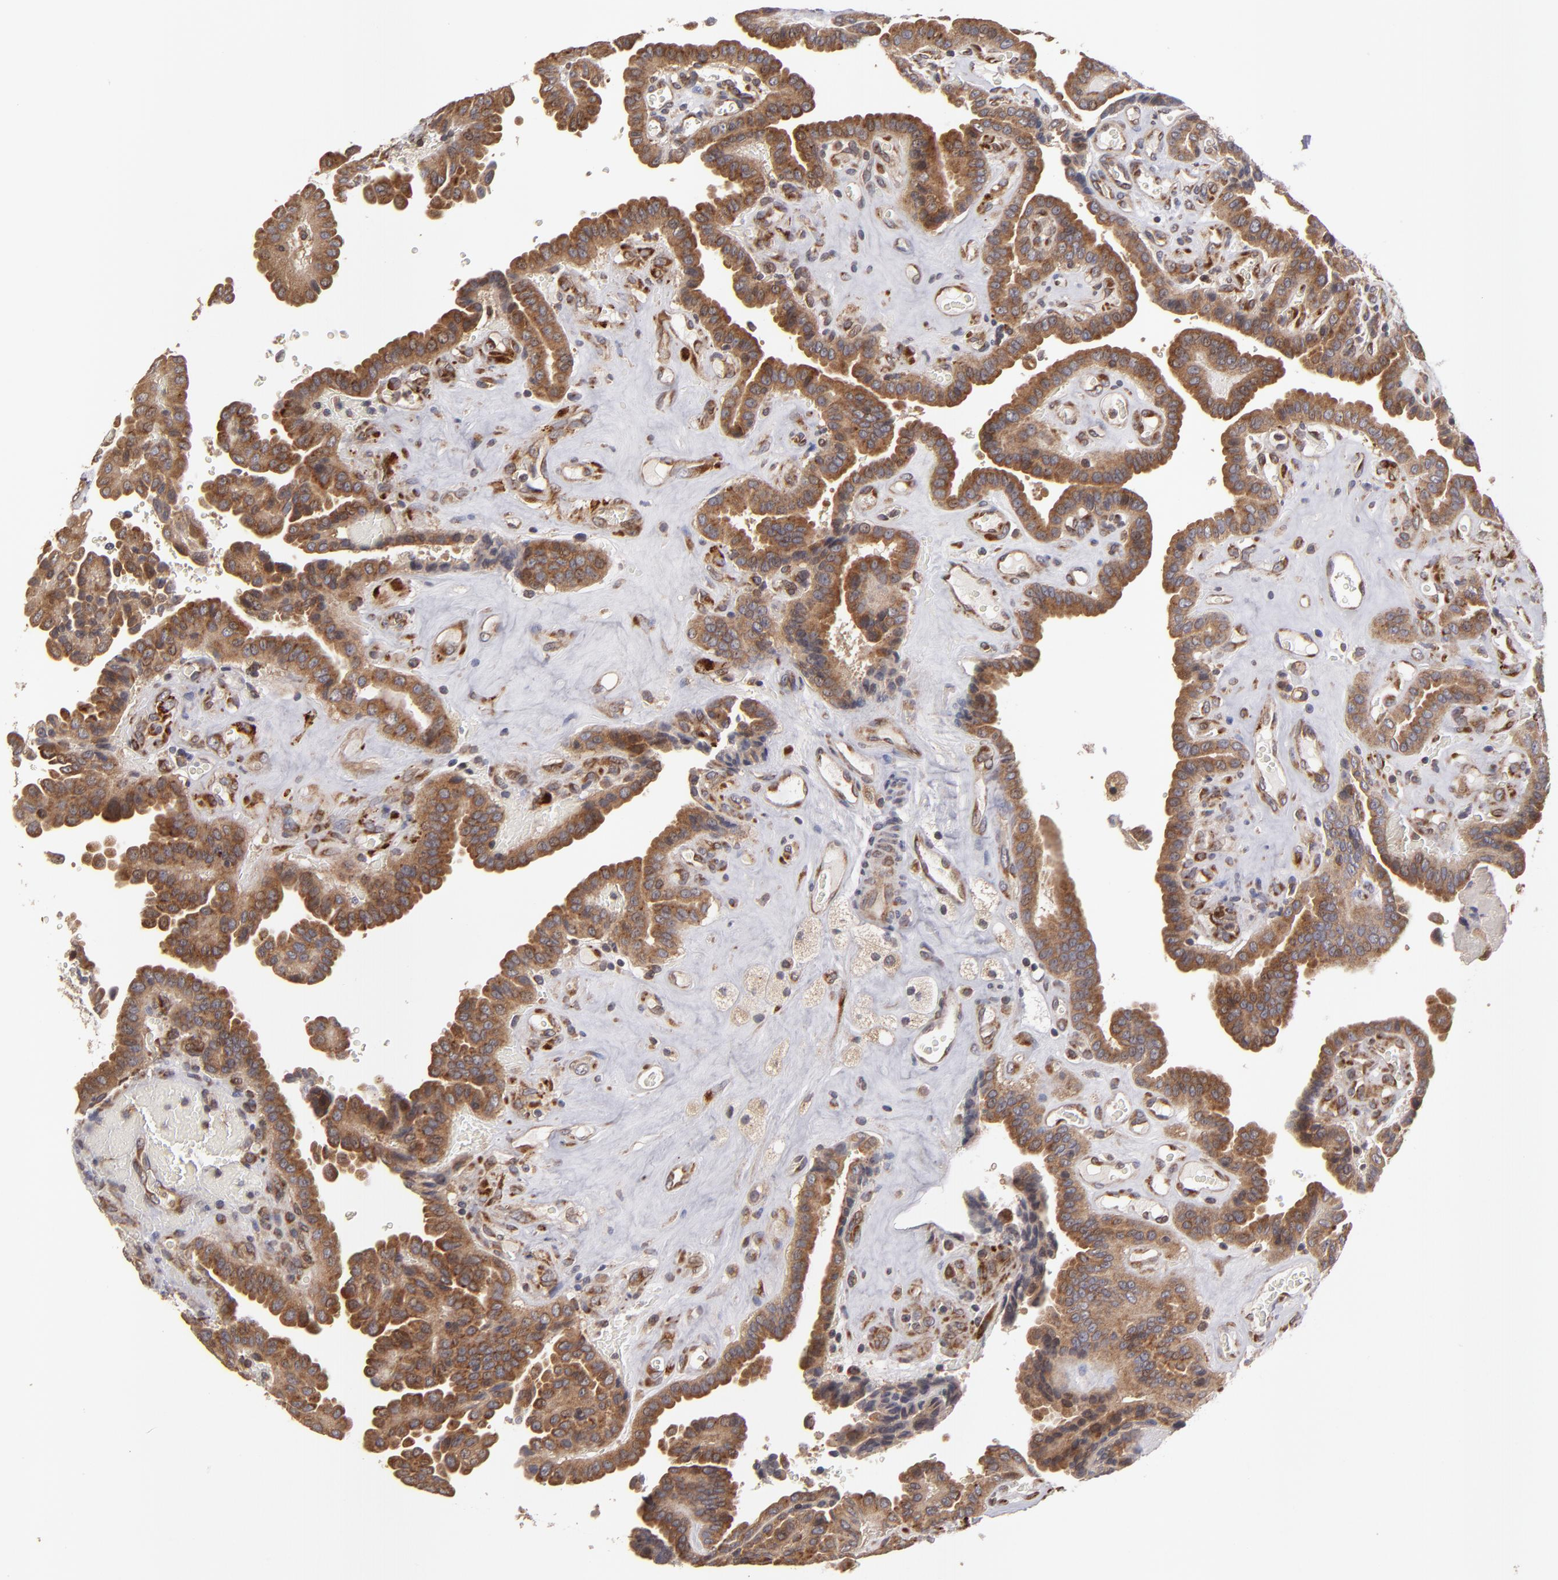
{"staining": {"intensity": "moderate", "quantity": "25%-75%", "location": "cytoplasmic/membranous"}, "tissue": "thyroid cancer", "cell_type": "Tumor cells", "image_type": "cancer", "snomed": [{"axis": "morphology", "description": "Papillary adenocarcinoma, NOS"}, {"axis": "topography", "description": "Thyroid gland"}], "caption": "Tumor cells exhibit medium levels of moderate cytoplasmic/membranous expression in approximately 25%-75% of cells in papillary adenocarcinoma (thyroid).", "gene": "SND1", "patient": {"sex": "male", "age": 87}}